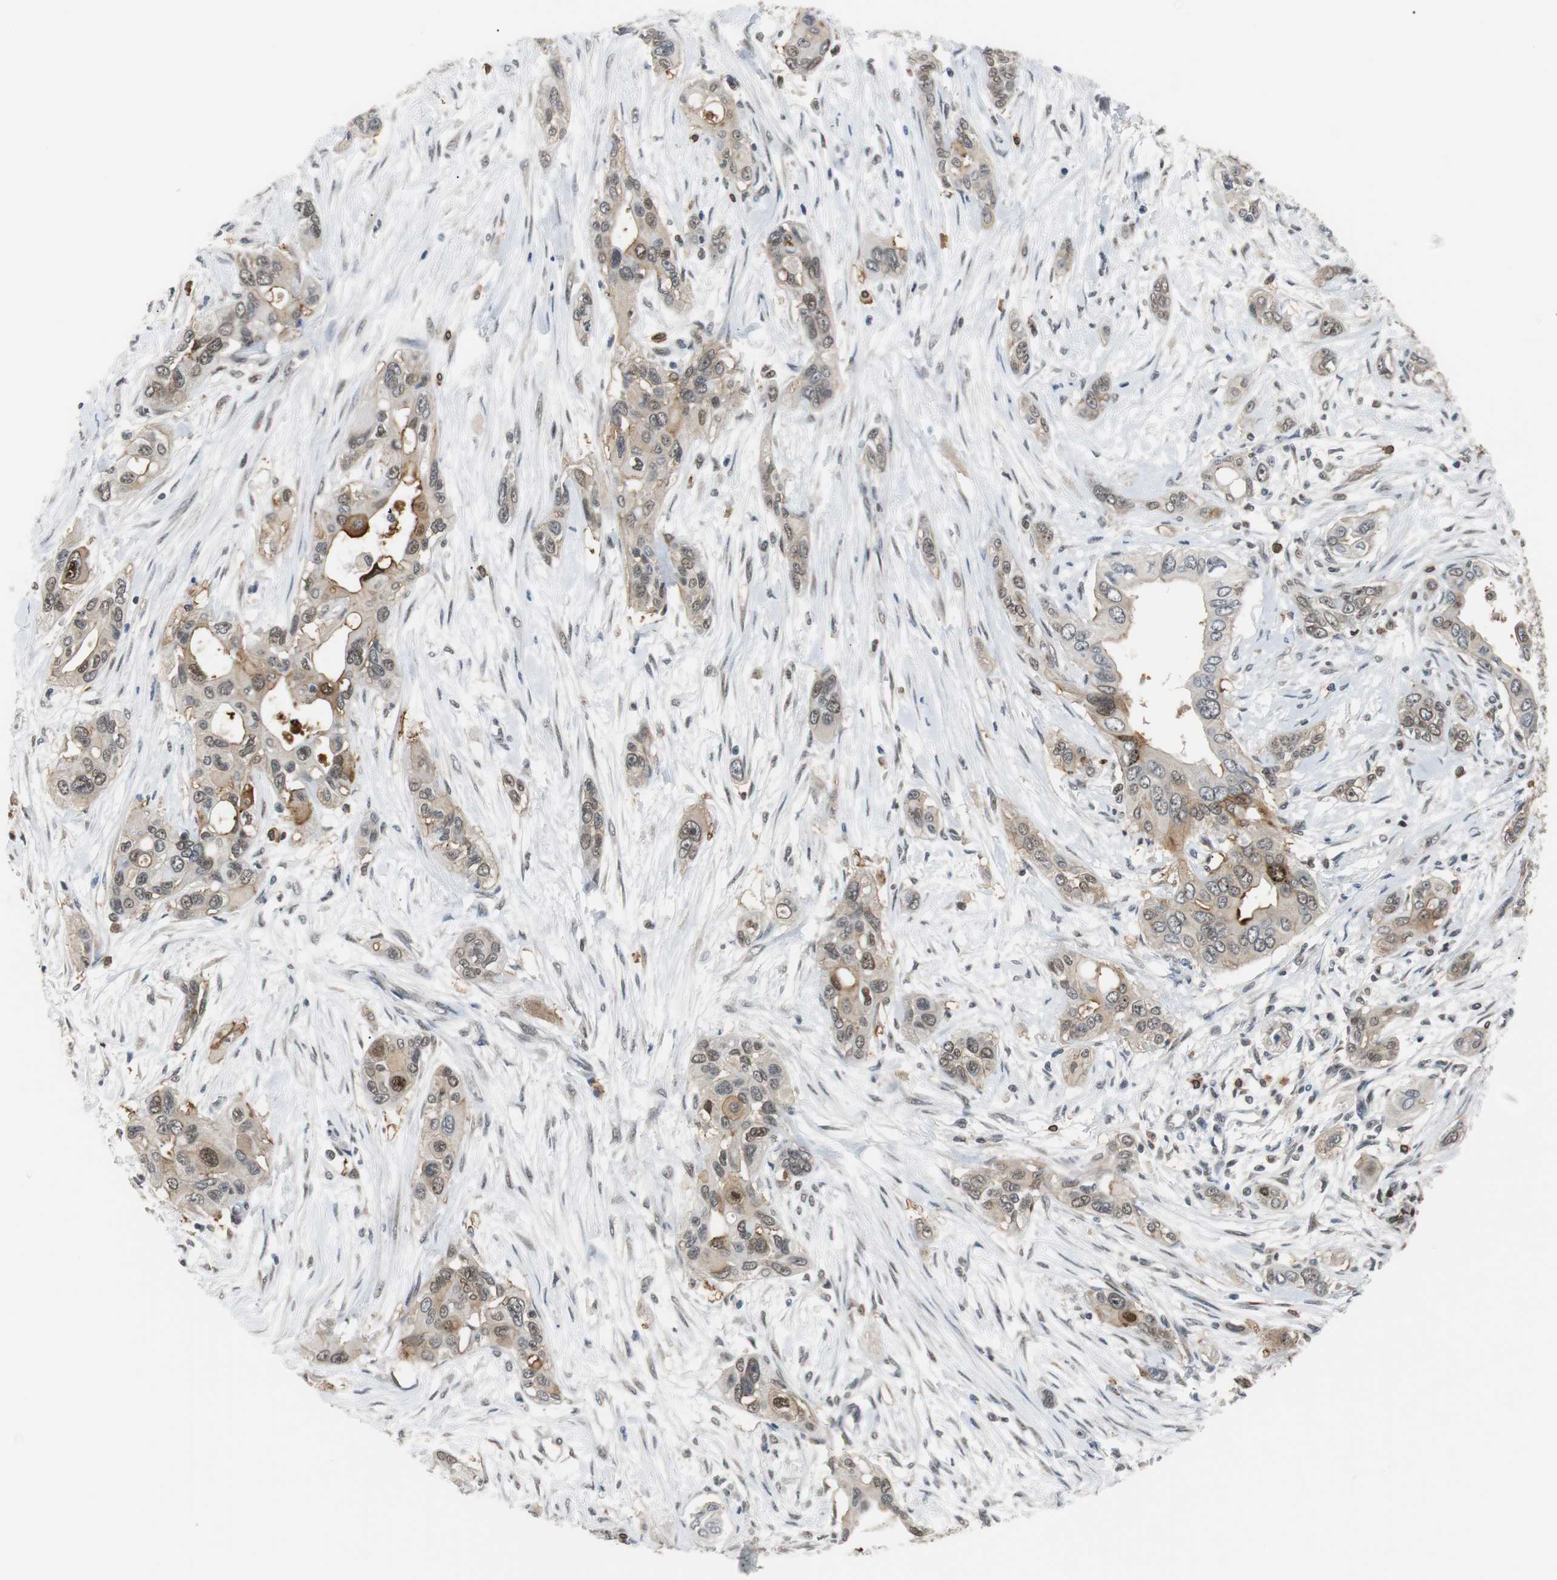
{"staining": {"intensity": "moderate", "quantity": "<25%", "location": "cytoplasmic/membranous,nuclear"}, "tissue": "pancreatic cancer", "cell_type": "Tumor cells", "image_type": "cancer", "snomed": [{"axis": "morphology", "description": "Adenocarcinoma, NOS"}, {"axis": "topography", "description": "Pancreas"}], "caption": "Pancreatic adenocarcinoma tissue exhibits moderate cytoplasmic/membranous and nuclear staining in approximately <25% of tumor cells, visualized by immunohistochemistry.", "gene": "SIRT1", "patient": {"sex": "female", "age": 60}}